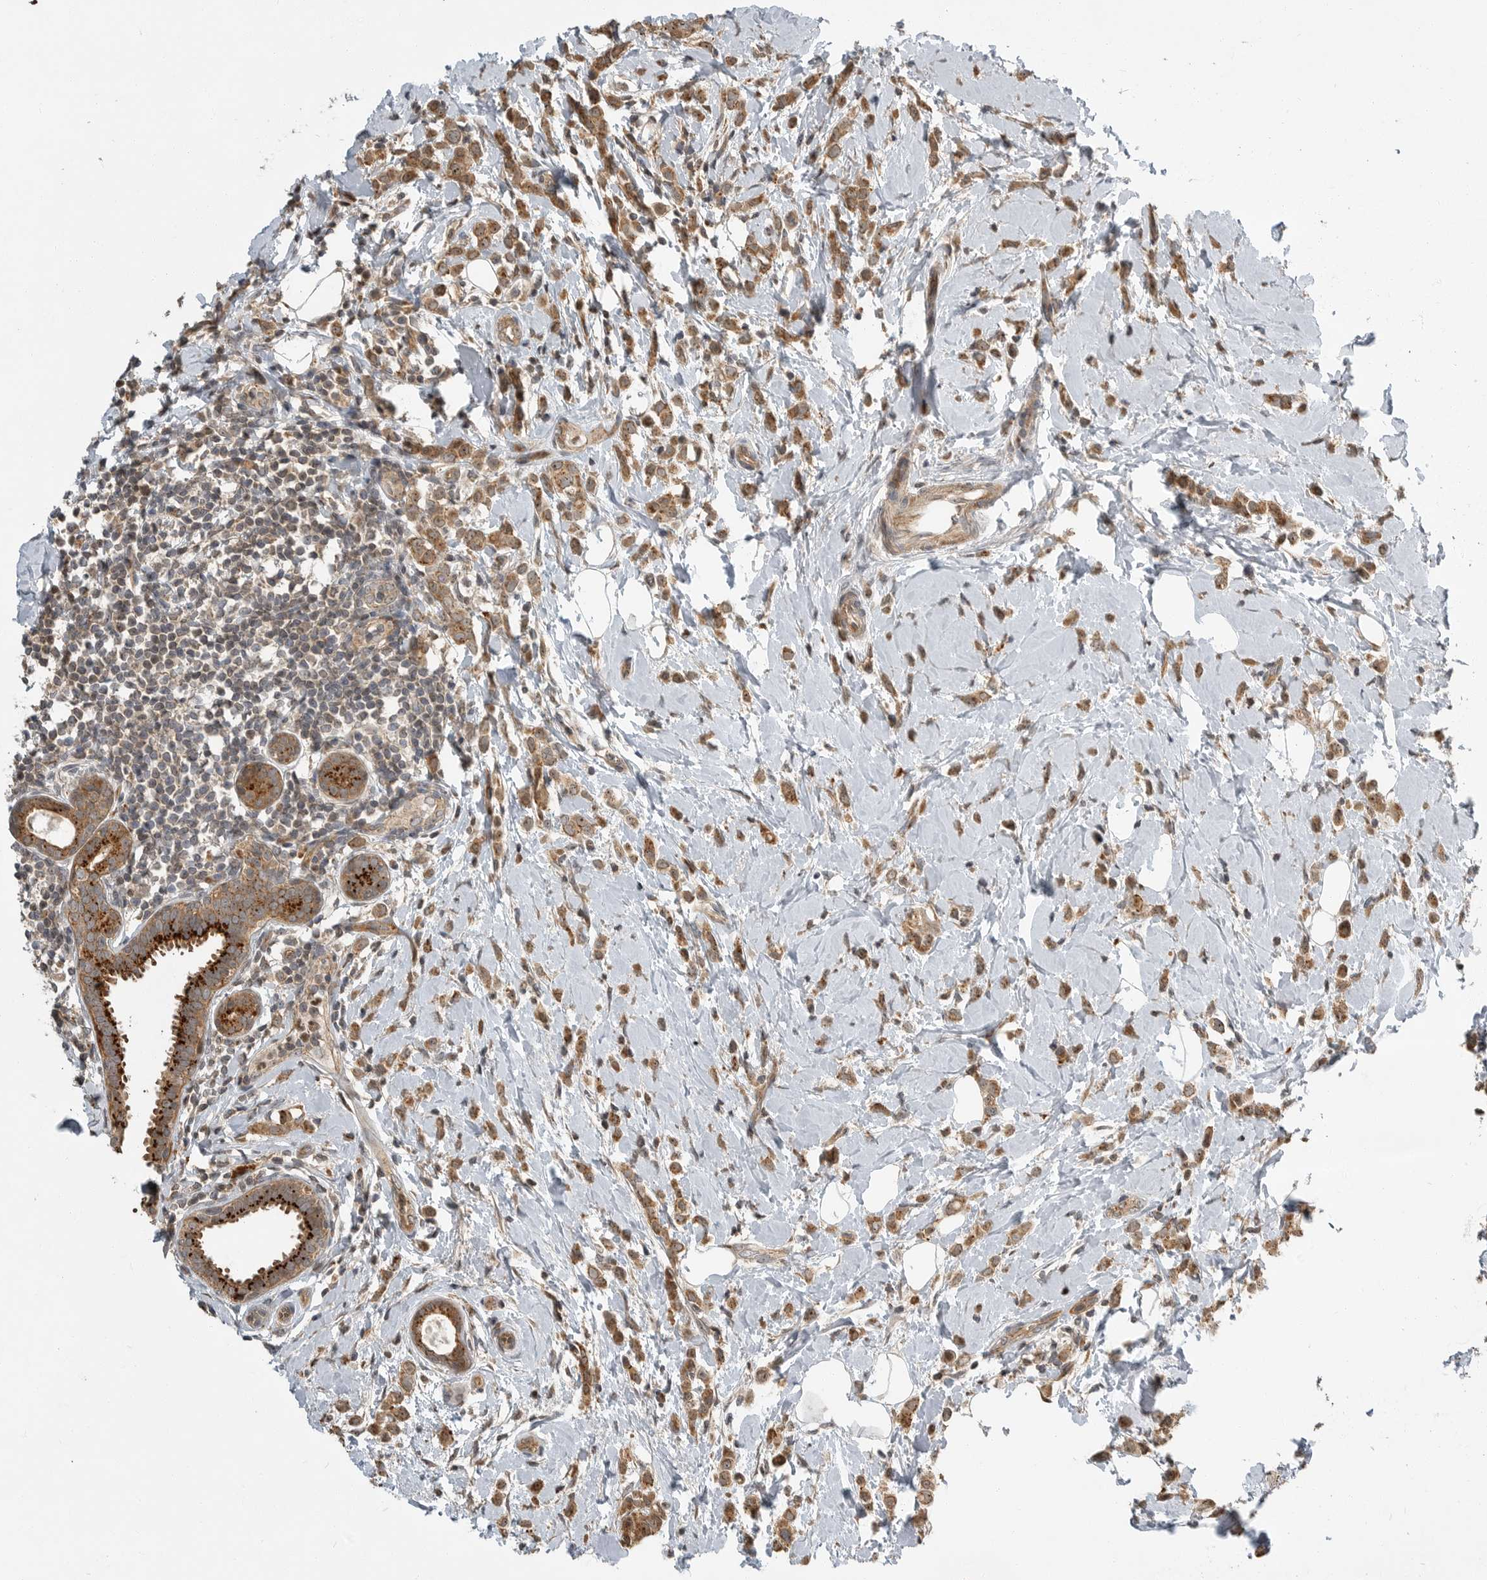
{"staining": {"intensity": "moderate", "quantity": ">75%", "location": "cytoplasmic/membranous,nuclear"}, "tissue": "breast cancer", "cell_type": "Tumor cells", "image_type": "cancer", "snomed": [{"axis": "morphology", "description": "Lobular carcinoma"}, {"axis": "topography", "description": "Breast"}], "caption": "A brown stain highlights moderate cytoplasmic/membranous and nuclear staining of a protein in human lobular carcinoma (breast) tumor cells.", "gene": "STRAP", "patient": {"sex": "female", "age": 47}}